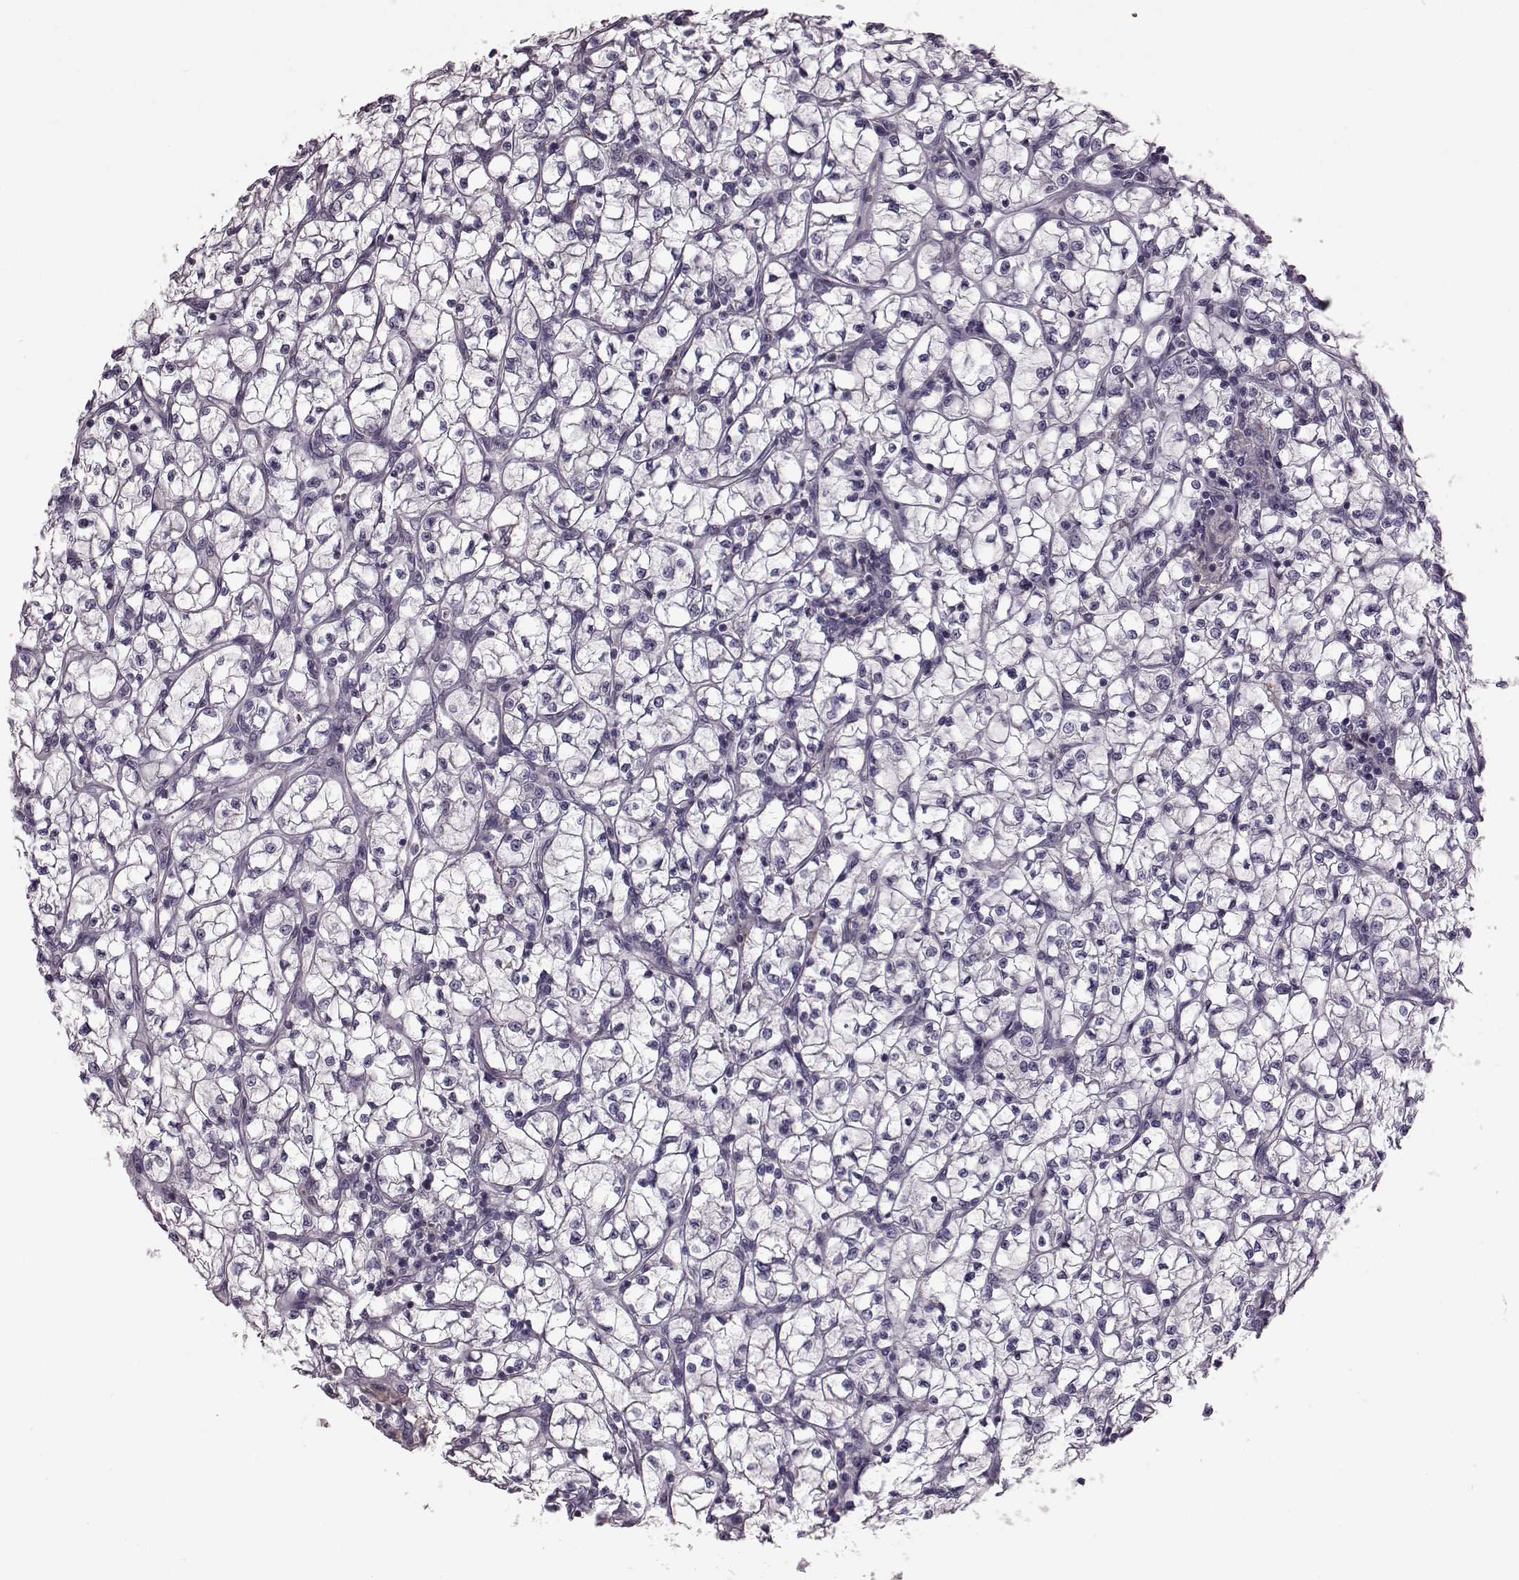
{"staining": {"intensity": "negative", "quantity": "none", "location": "none"}, "tissue": "renal cancer", "cell_type": "Tumor cells", "image_type": "cancer", "snomed": [{"axis": "morphology", "description": "Adenocarcinoma, NOS"}, {"axis": "topography", "description": "Kidney"}], "caption": "High power microscopy image of an IHC image of renal adenocarcinoma, revealing no significant positivity in tumor cells.", "gene": "SNTG1", "patient": {"sex": "female", "age": 64}}